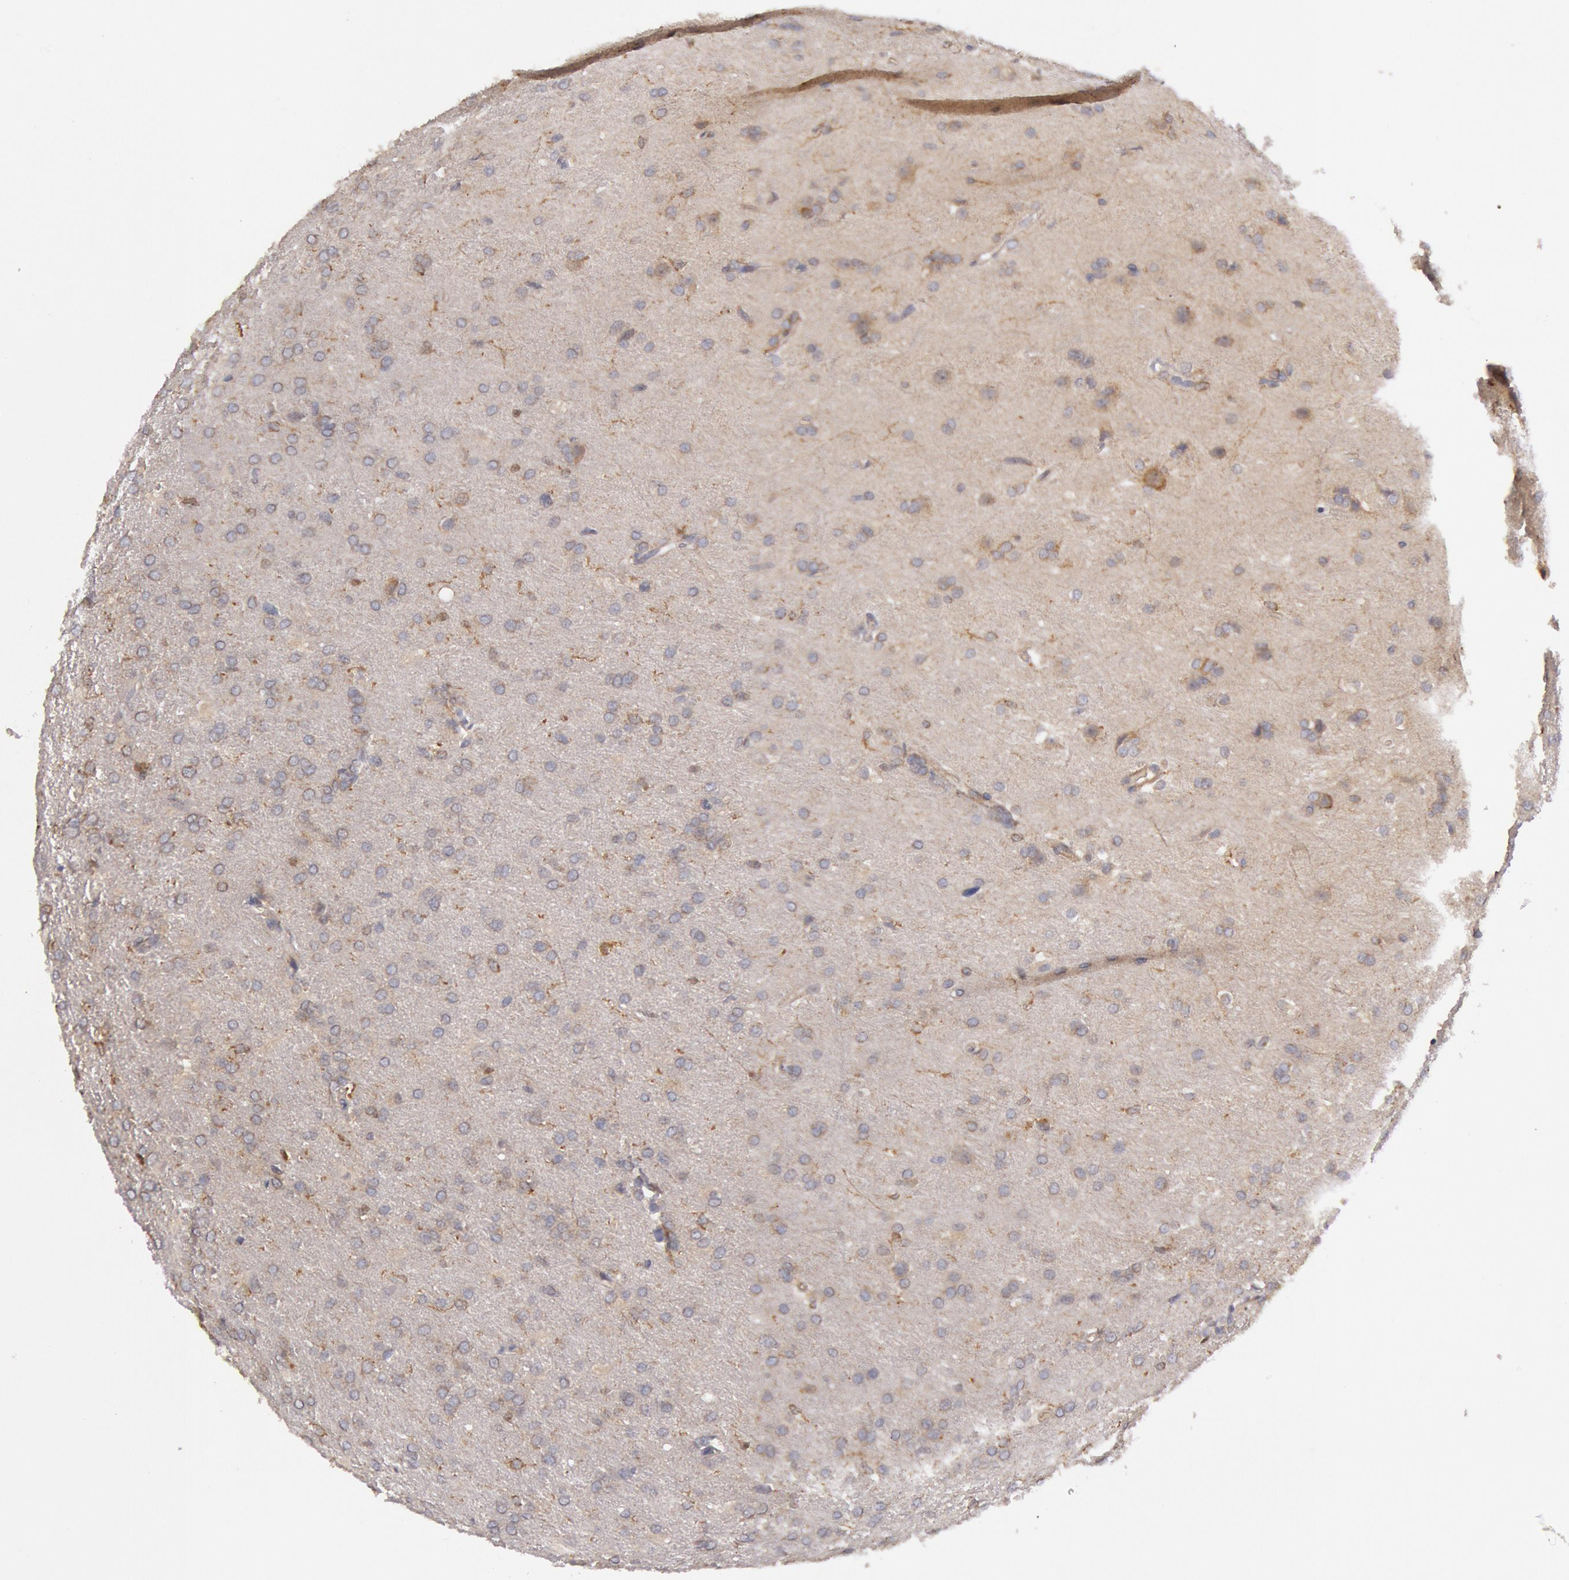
{"staining": {"intensity": "weak", "quantity": "<25%", "location": "cytoplasmic/membranous"}, "tissue": "glioma", "cell_type": "Tumor cells", "image_type": "cancer", "snomed": [{"axis": "morphology", "description": "Glioma, malignant, High grade"}, {"axis": "topography", "description": "Brain"}], "caption": "This is a photomicrograph of immunohistochemistry staining of glioma, which shows no staining in tumor cells.", "gene": "PIK3R1", "patient": {"sex": "male", "age": 68}}